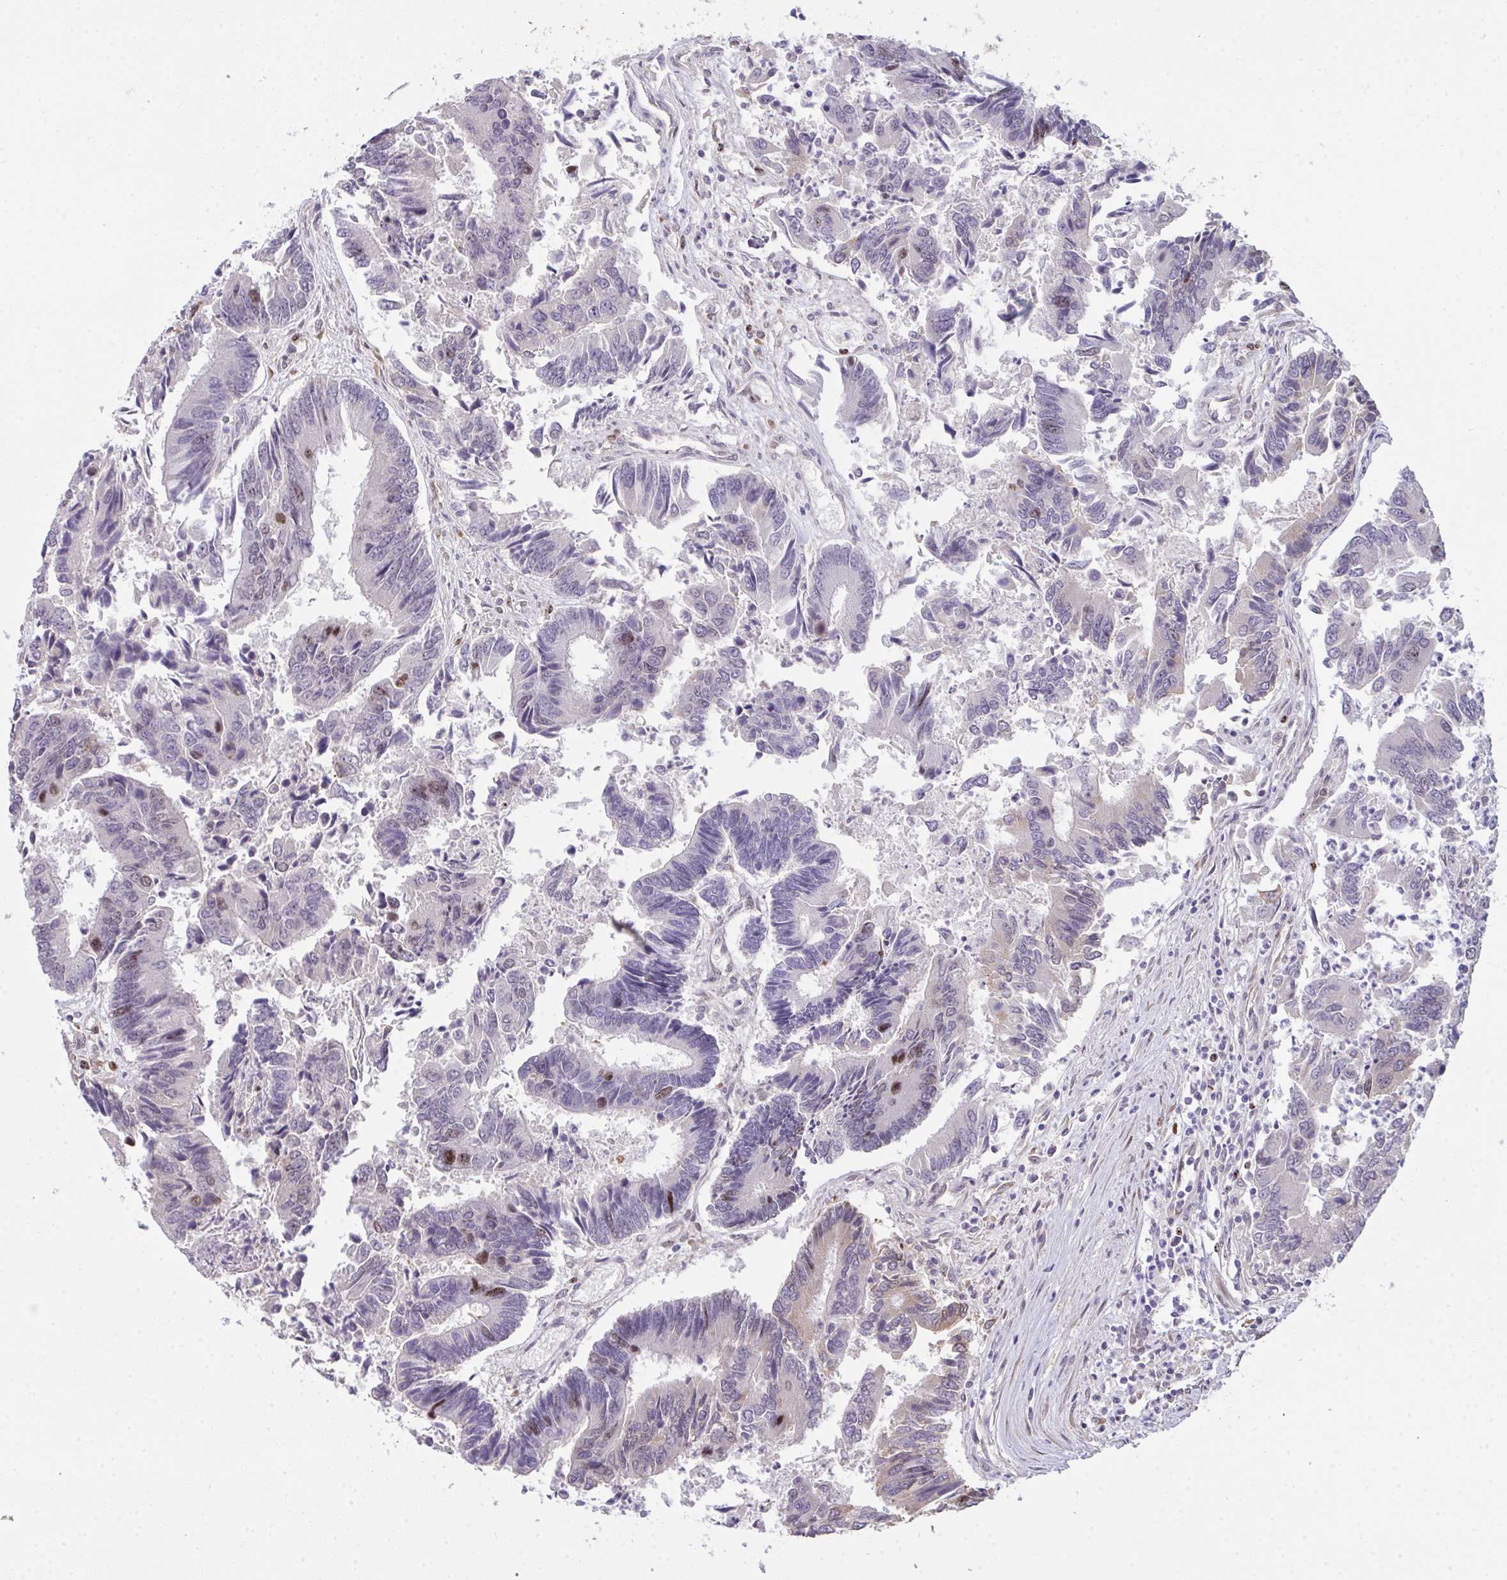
{"staining": {"intensity": "moderate", "quantity": "<25%", "location": "nuclear"}, "tissue": "colorectal cancer", "cell_type": "Tumor cells", "image_type": "cancer", "snomed": [{"axis": "morphology", "description": "Adenocarcinoma, NOS"}, {"axis": "topography", "description": "Colon"}], "caption": "Adenocarcinoma (colorectal) was stained to show a protein in brown. There is low levels of moderate nuclear expression in about <25% of tumor cells.", "gene": "SETD7", "patient": {"sex": "female", "age": 67}}